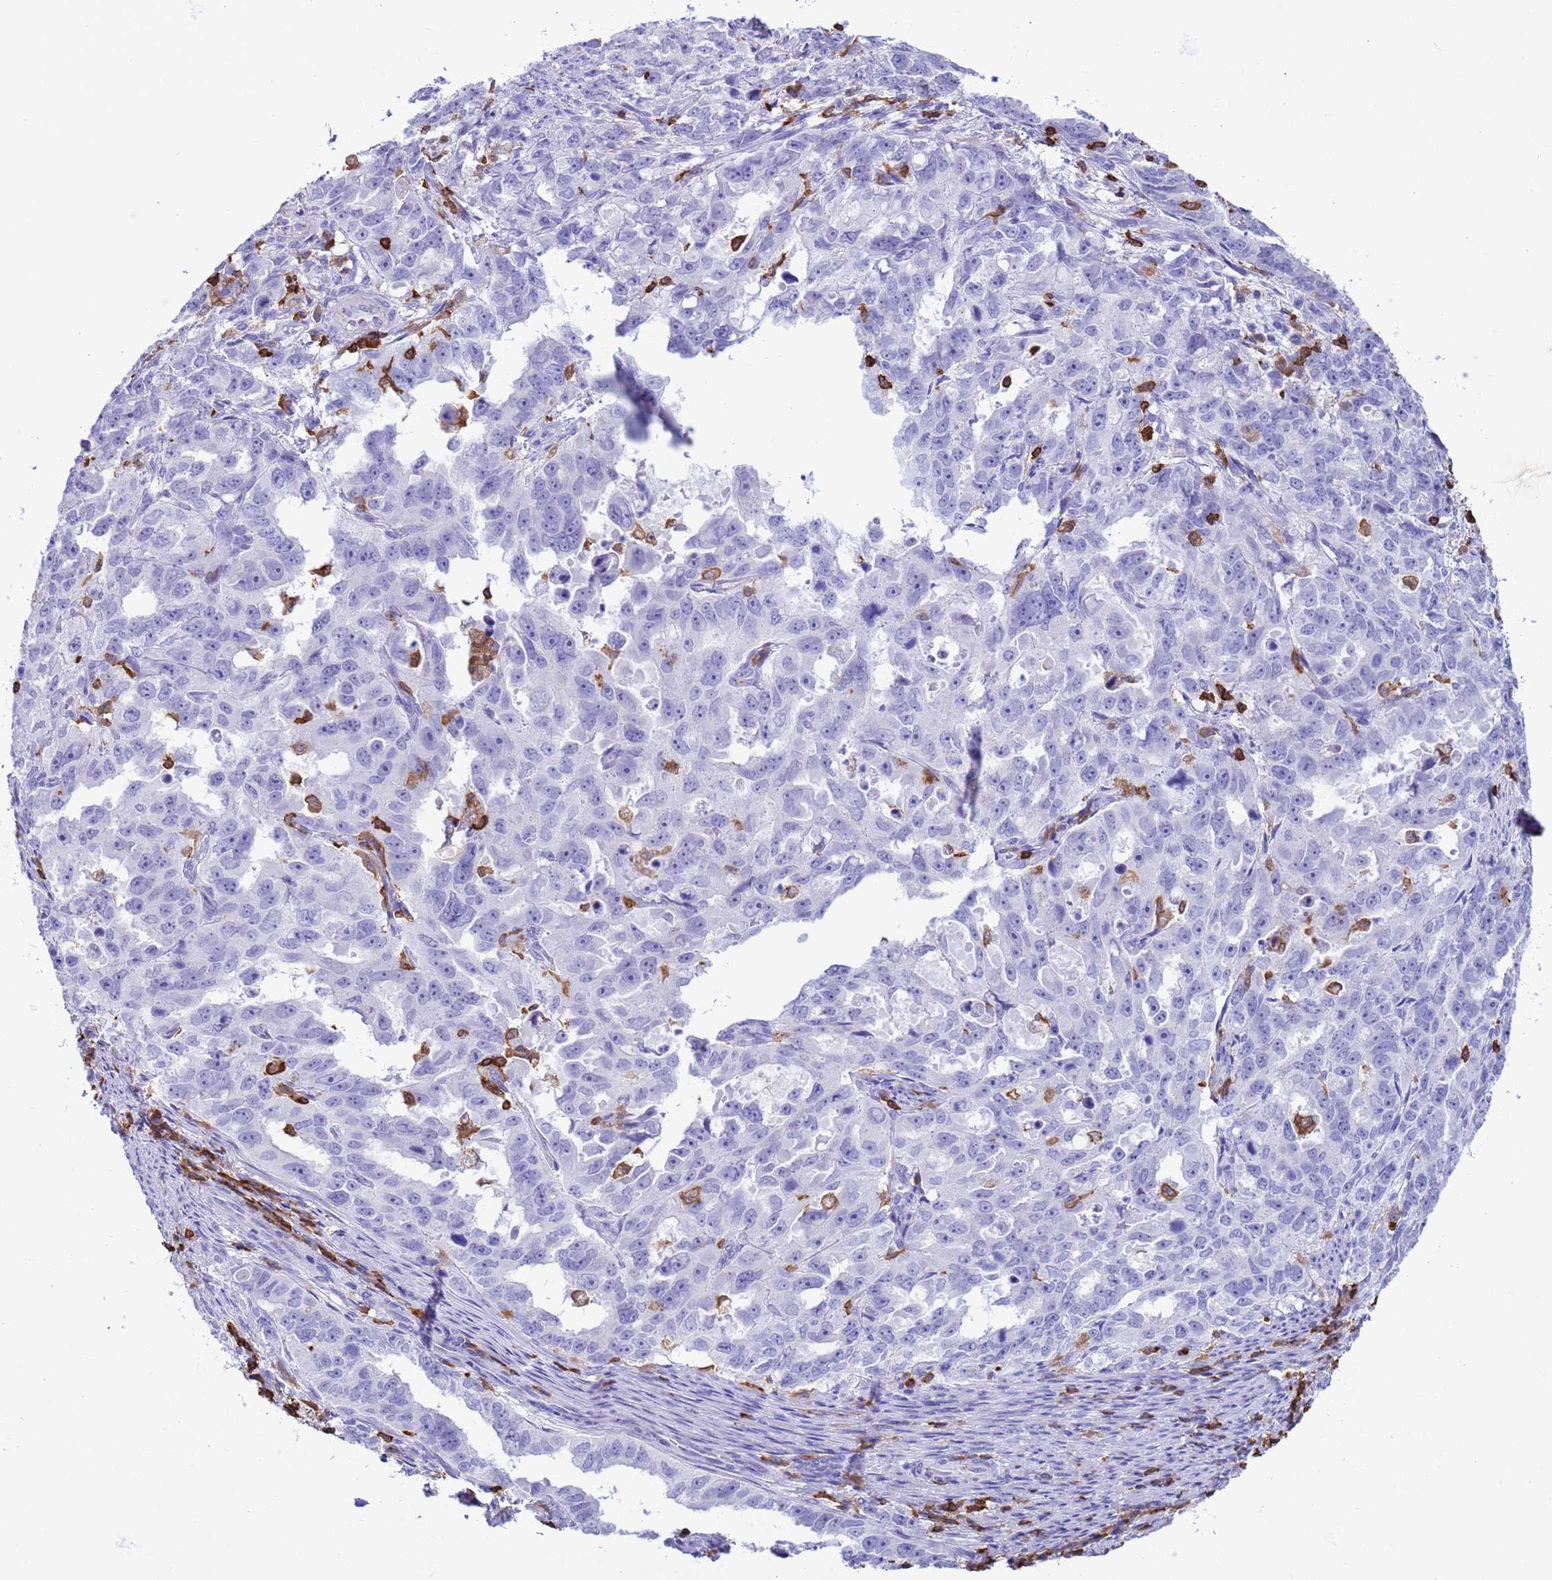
{"staining": {"intensity": "negative", "quantity": "none", "location": "none"}, "tissue": "endometrial cancer", "cell_type": "Tumor cells", "image_type": "cancer", "snomed": [{"axis": "morphology", "description": "Adenocarcinoma, NOS"}, {"axis": "topography", "description": "Endometrium"}], "caption": "Immunohistochemical staining of human endometrial cancer demonstrates no significant positivity in tumor cells.", "gene": "IRF5", "patient": {"sex": "female", "age": 65}}